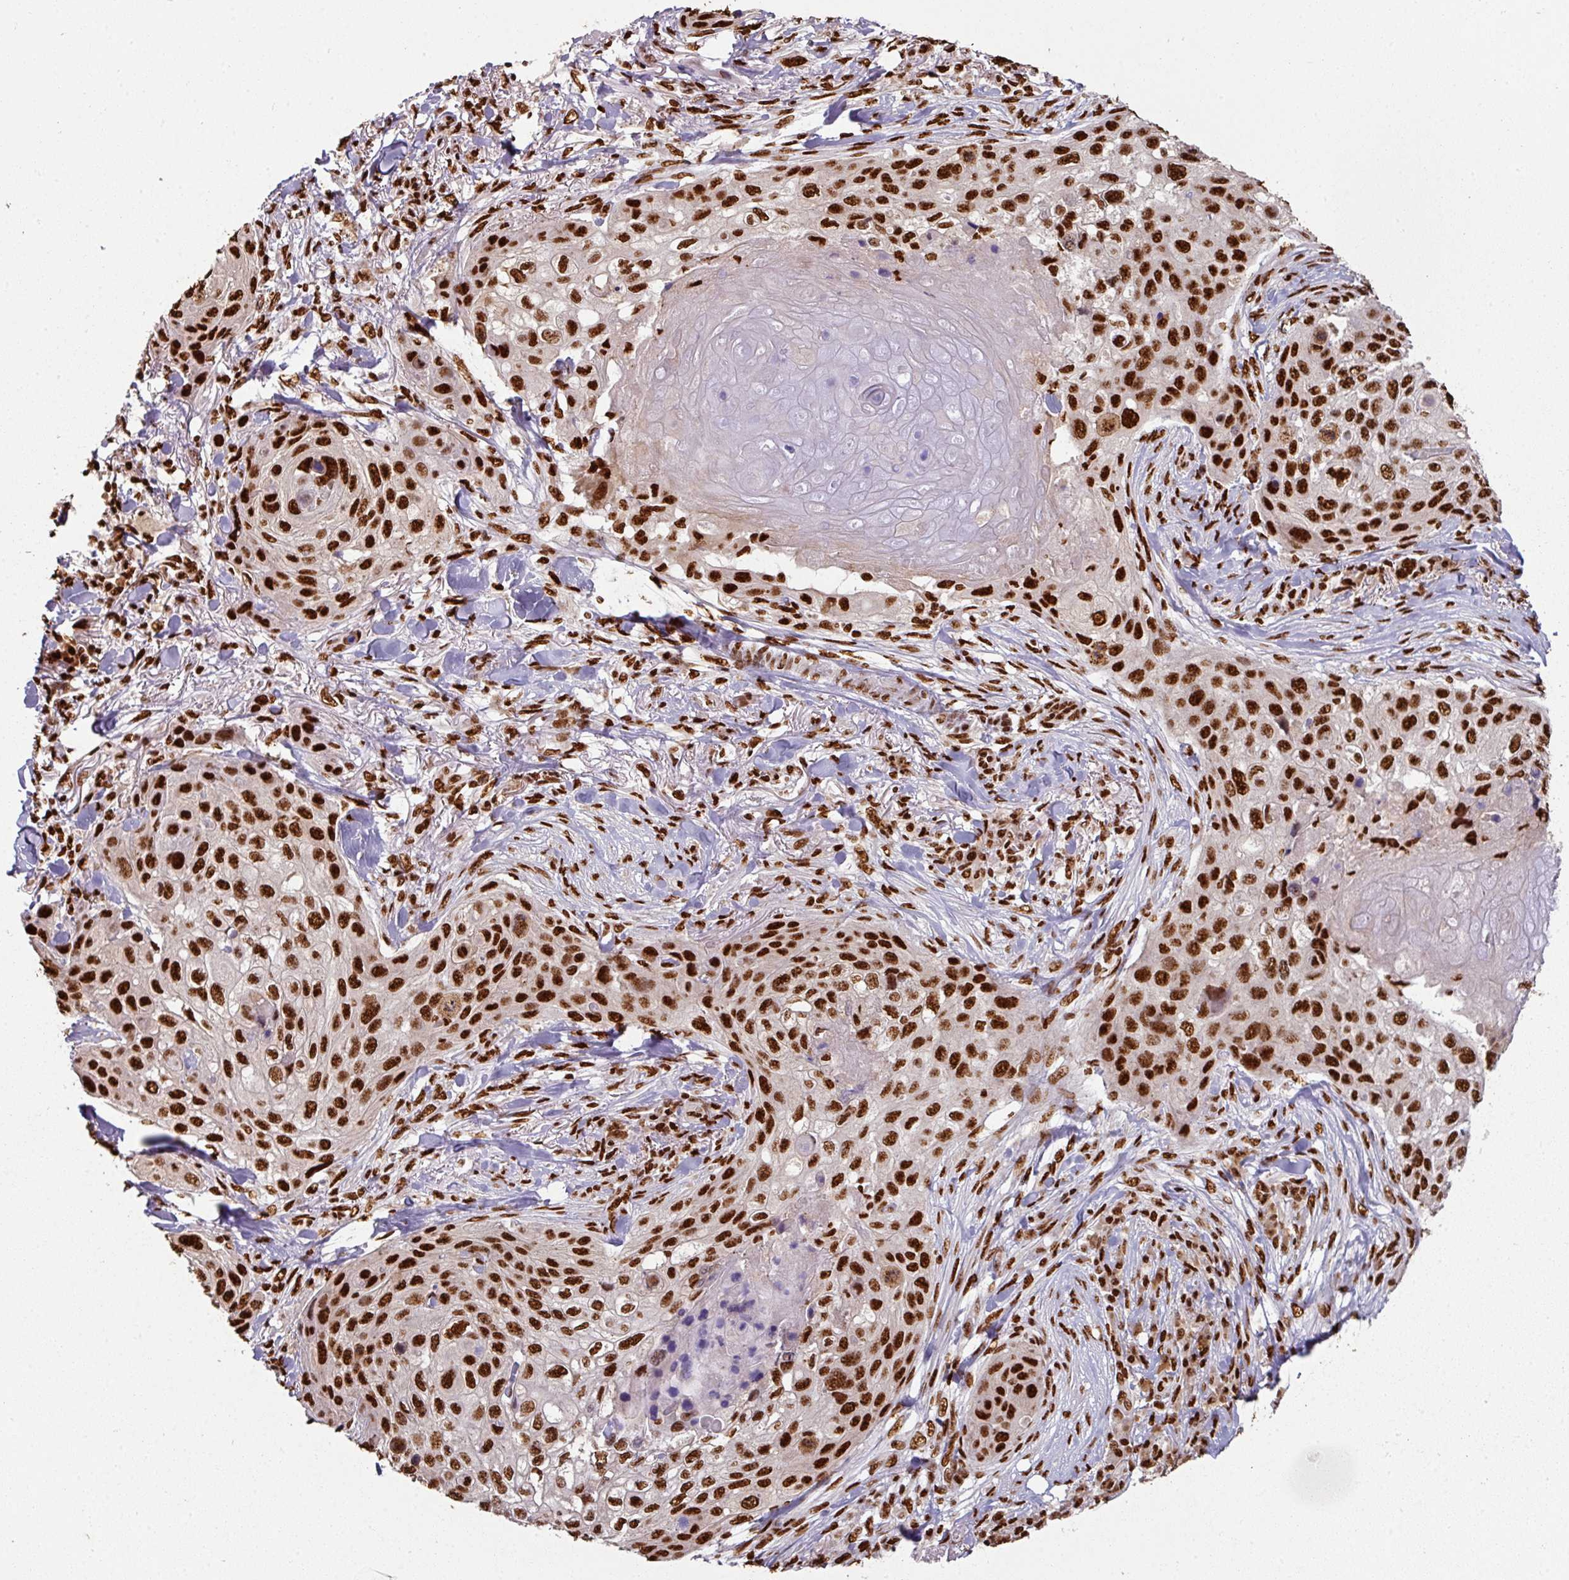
{"staining": {"intensity": "strong", "quantity": ">75%", "location": "nuclear"}, "tissue": "skin cancer", "cell_type": "Tumor cells", "image_type": "cancer", "snomed": [{"axis": "morphology", "description": "Squamous cell carcinoma, NOS"}, {"axis": "topography", "description": "Skin"}], "caption": "Immunohistochemistry (IHC) (DAB) staining of skin cancer demonstrates strong nuclear protein positivity in approximately >75% of tumor cells. Using DAB (brown) and hematoxylin (blue) stains, captured at high magnification using brightfield microscopy.", "gene": "SIK3", "patient": {"sex": "female", "age": 87}}